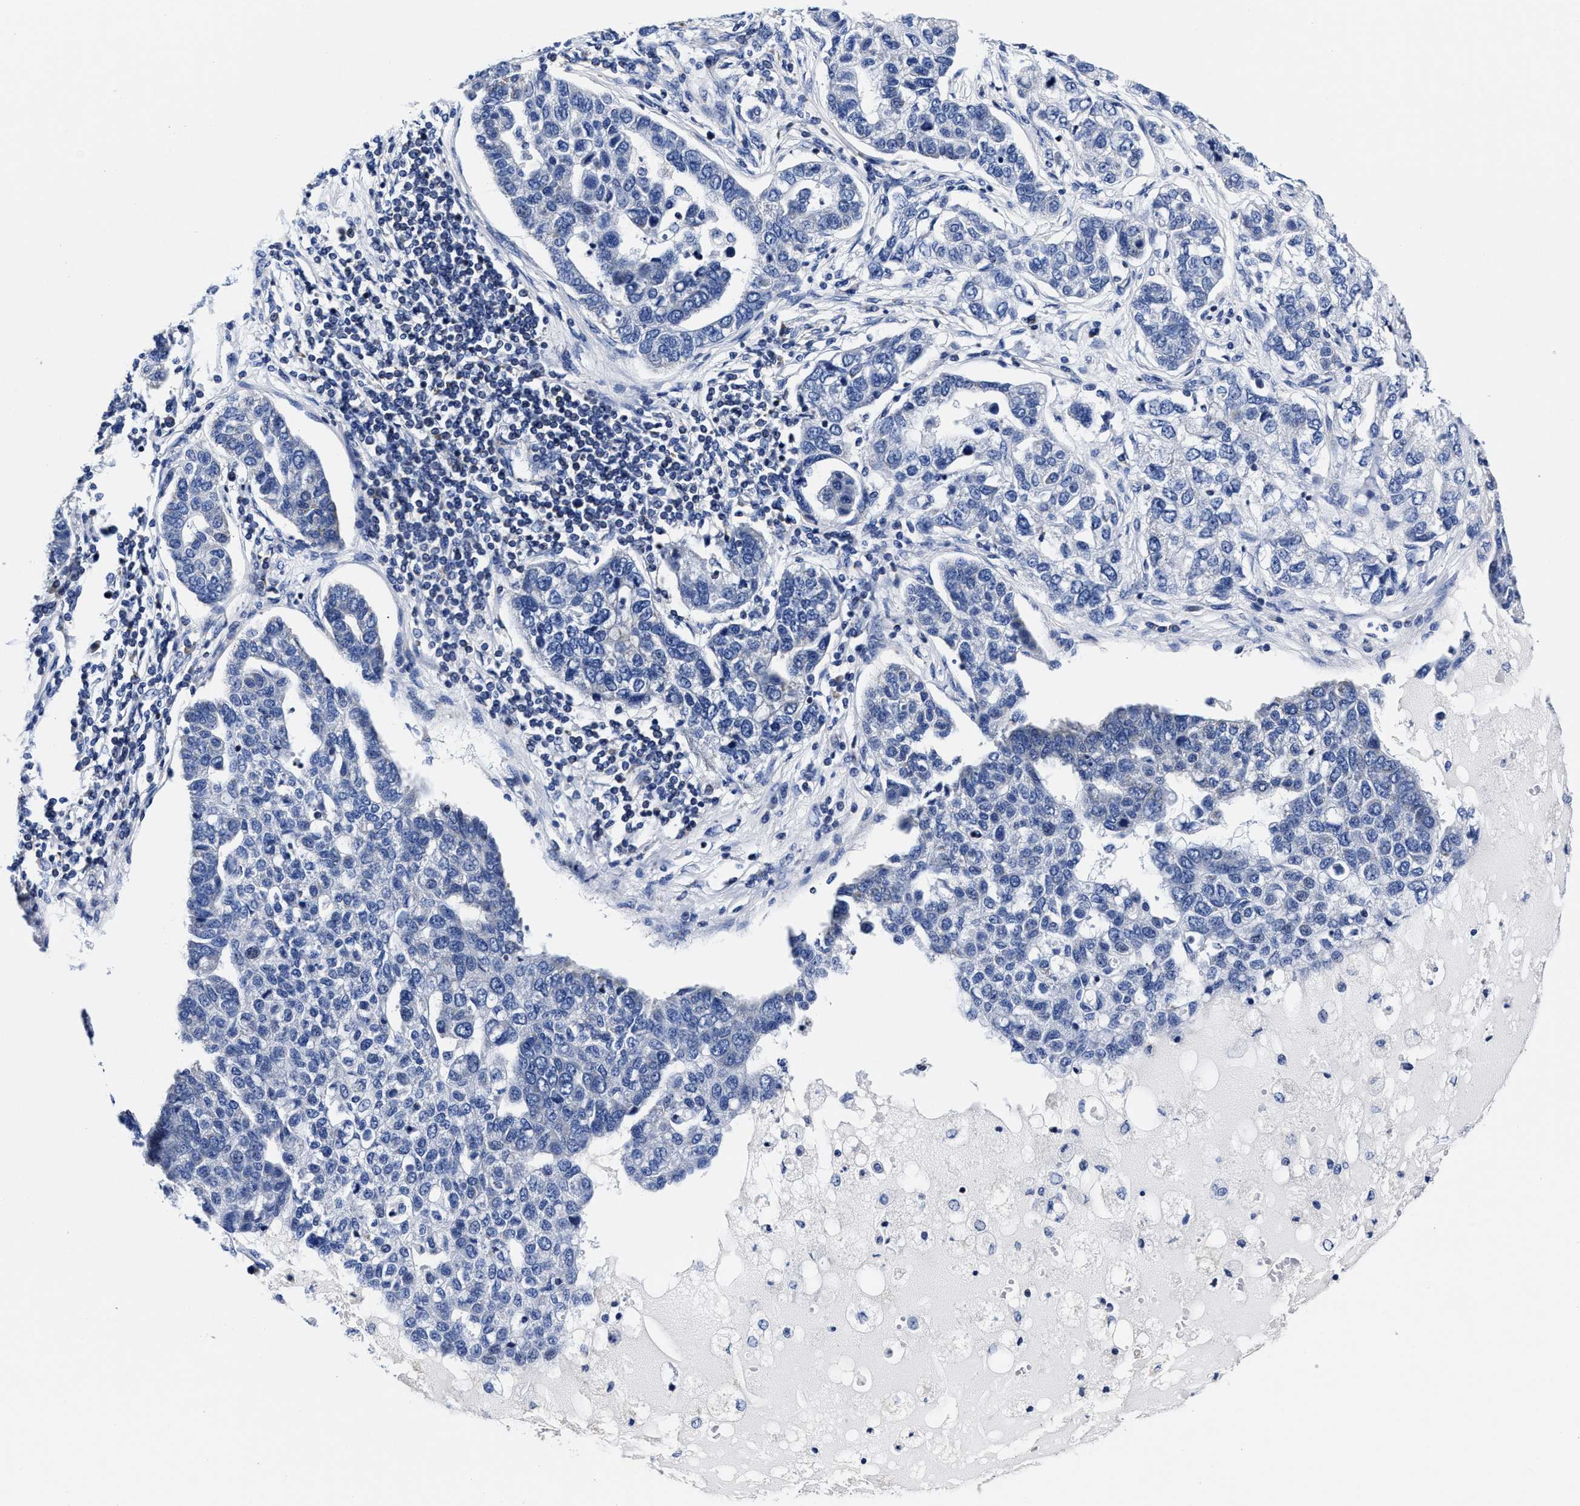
{"staining": {"intensity": "negative", "quantity": "none", "location": "none"}, "tissue": "pancreatic cancer", "cell_type": "Tumor cells", "image_type": "cancer", "snomed": [{"axis": "morphology", "description": "Adenocarcinoma, NOS"}, {"axis": "topography", "description": "Pancreas"}], "caption": "High magnification brightfield microscopy of adenocarcinoma (pancreatic) stained with DAB (brown) and counterstained with hematoxylin (blue): tumor cells show no significant positivity.", "gene": "HINT2", "patient": {"sex": "female", "age": 61}}